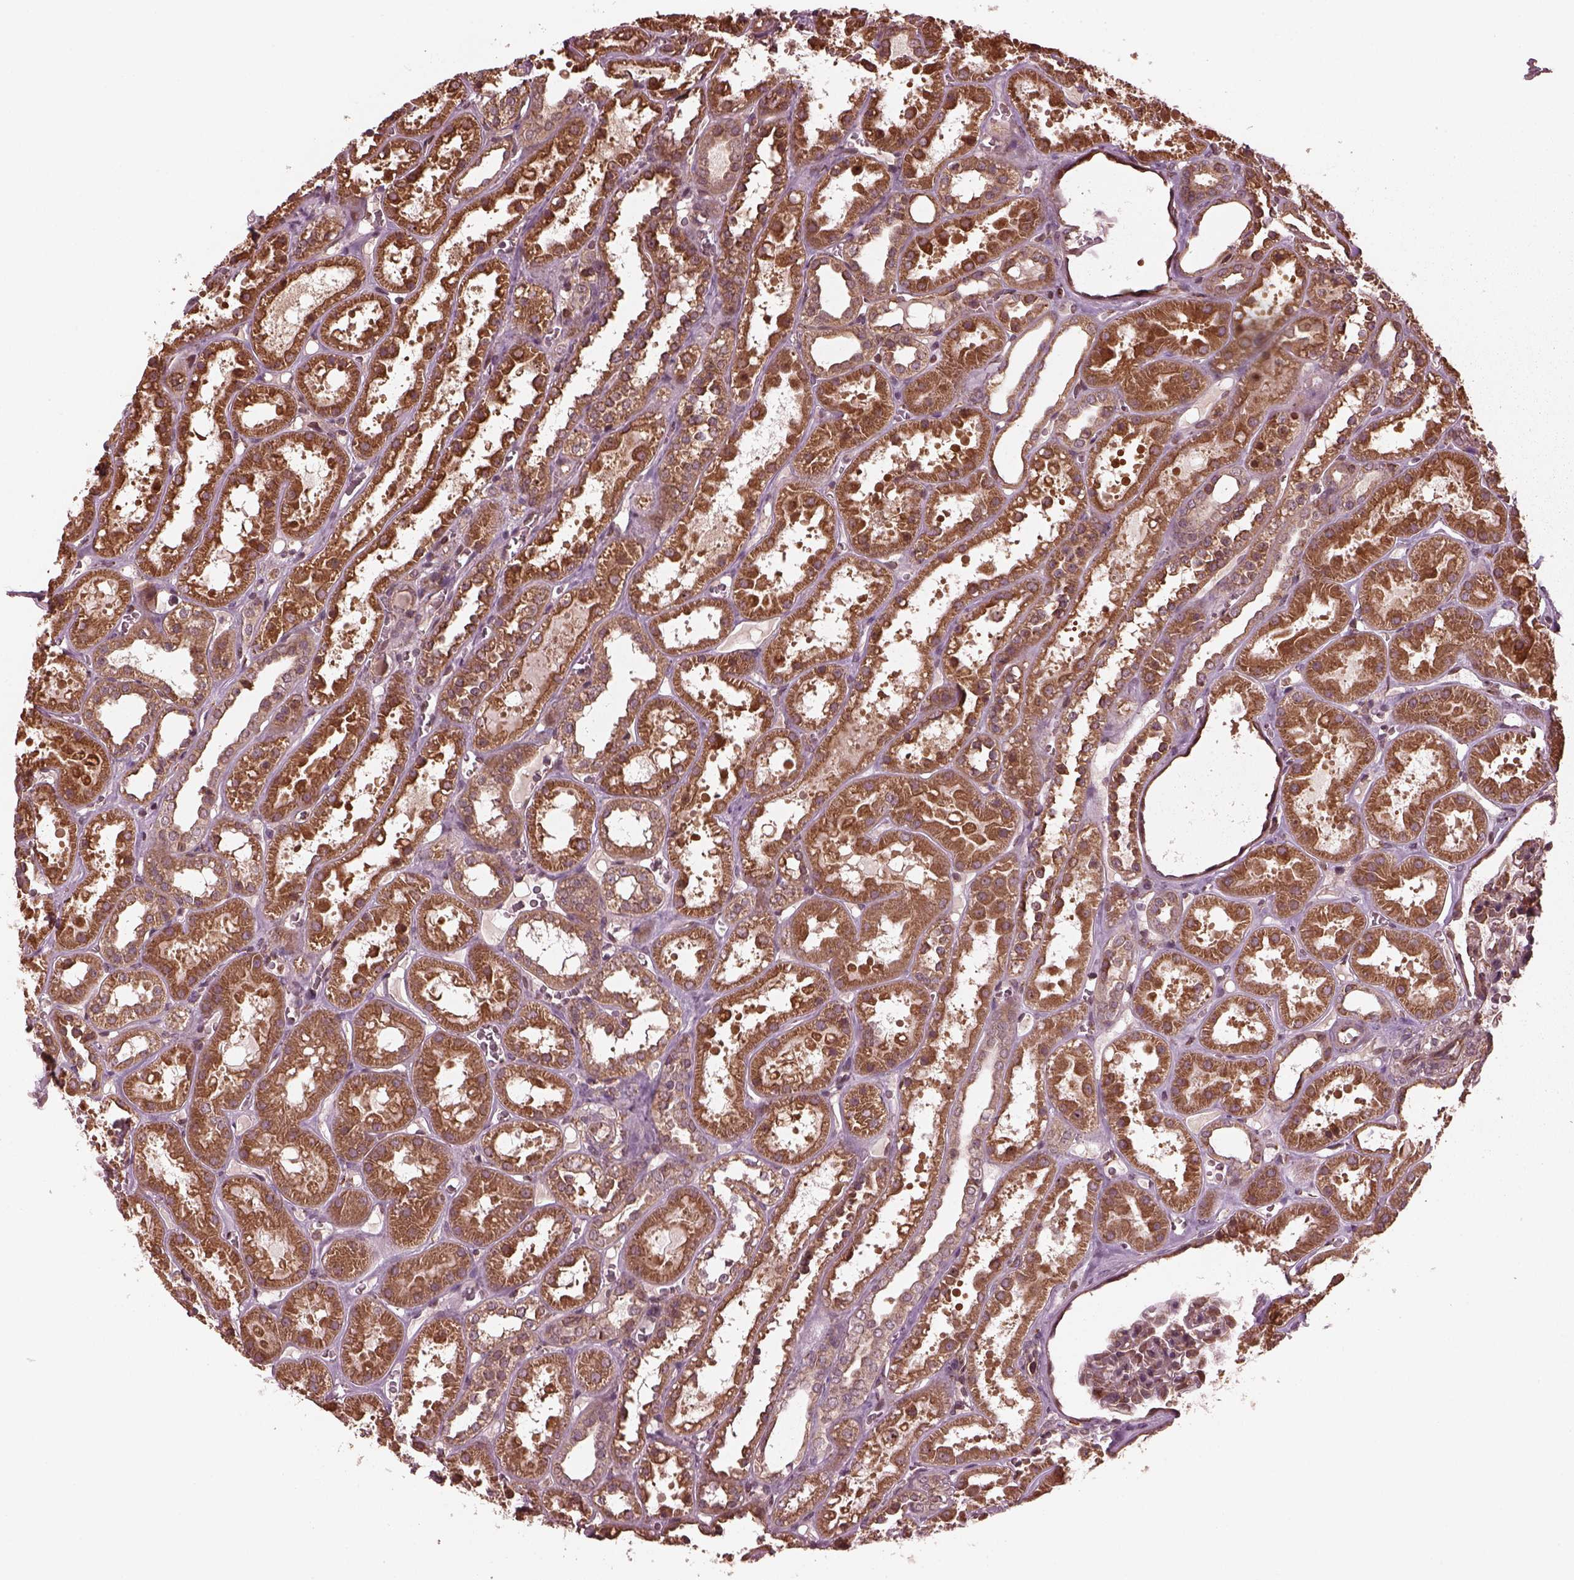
{"staining": {"intensity": "strong", "quantity": ">75%", "location": "cytoplasmic/membranous"}, "tissue": "kidney", "cell_type": "Cells in glomeruli", "image_type": "normal", "snomed": [{"axis": "morphology", "description": "Normal tissue, NOS"}, {"axis": "topography", "description": "Kidney"}], "caption": "Kidney stained with IHC shows strong cytoplasmic/membranous expression in approximately >75% of cells in glomeruli. (DAB (3,3'-diaminobenzidine) = brown stain, brightfield microscopy at high magnification).", "gene": "ZNF292", "patient": {"sex": "female", "age": 41}}